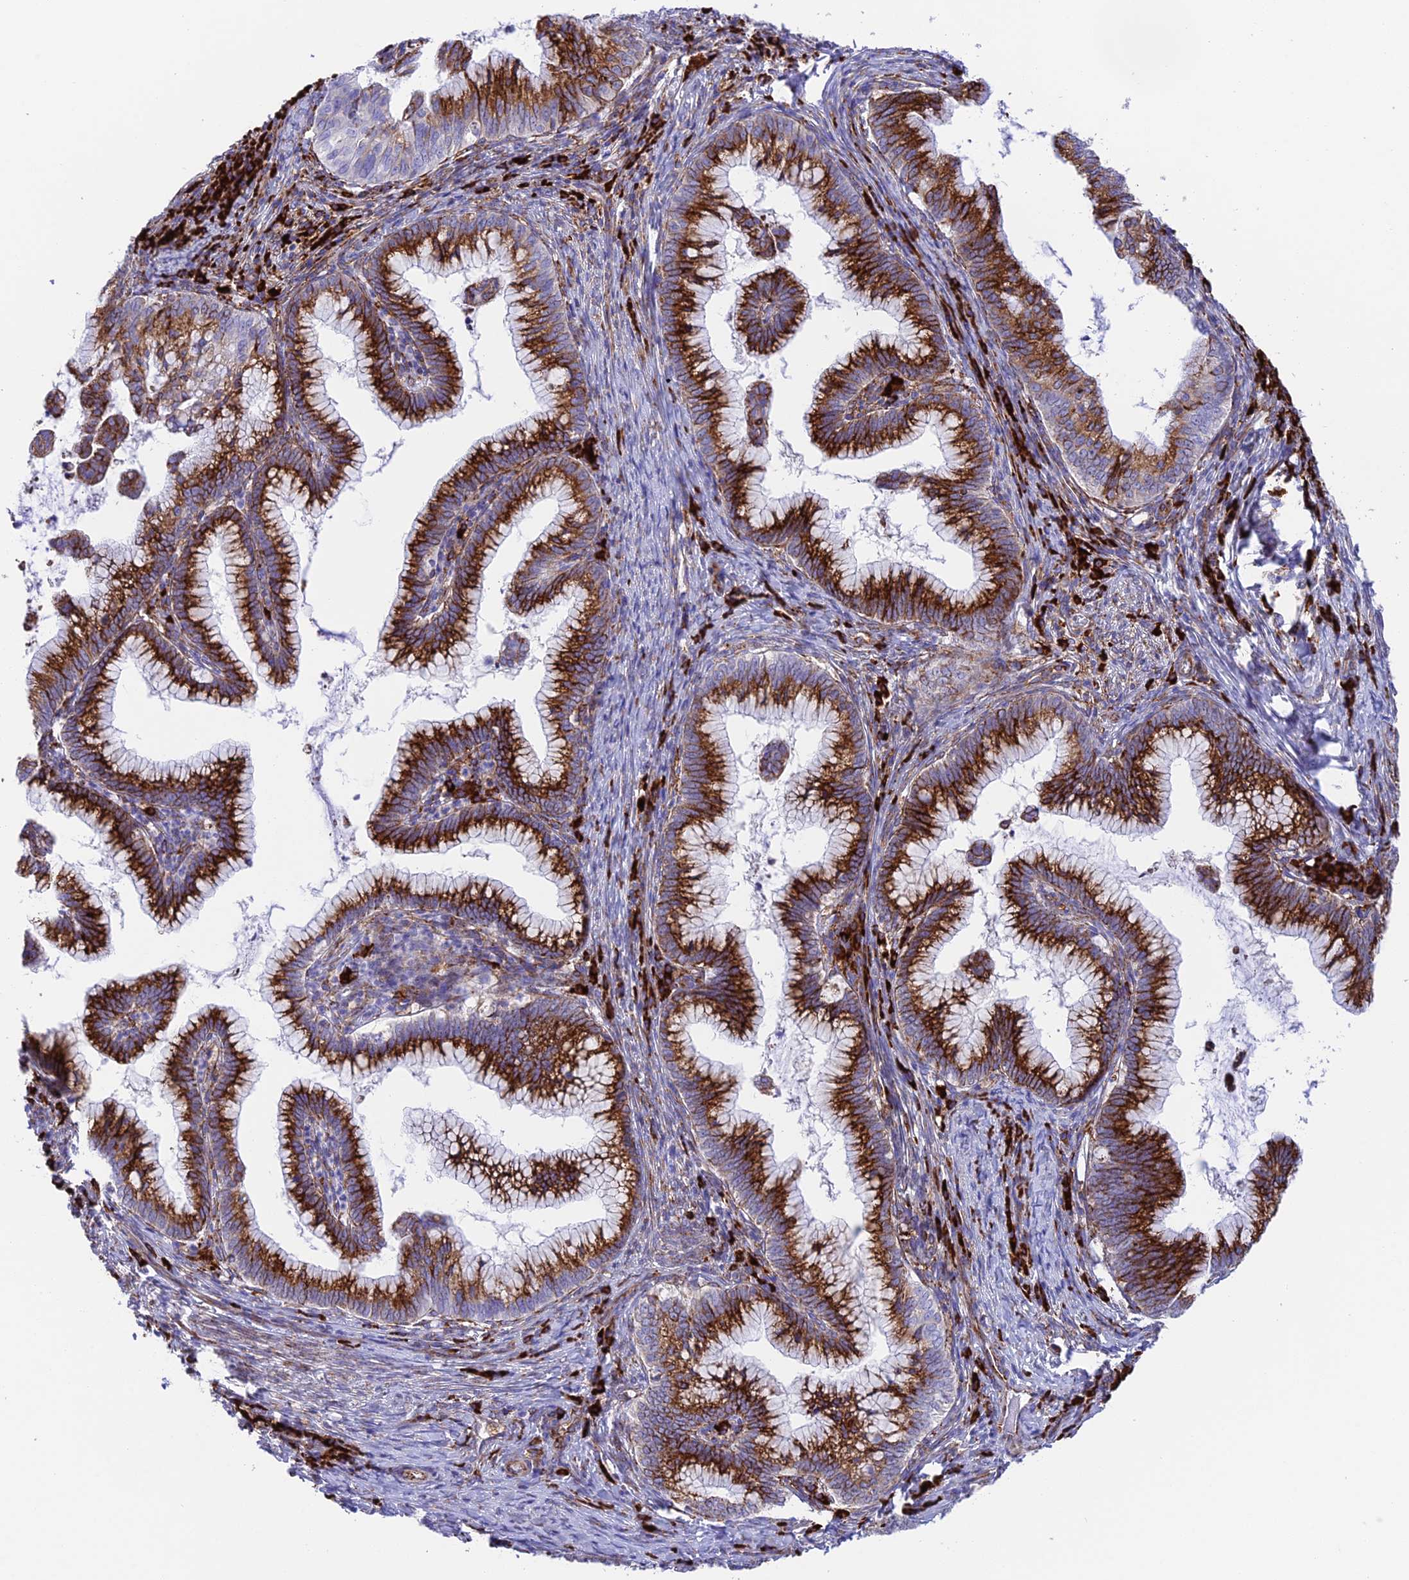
{"staining": {"intensity": "strong", "quantity": ">75%", "location": "cytoplasmic/membranous"}, "tissue": "cervical cancer", "cell_type": "Tumor cells", "image_type": "cancer", "snomed": [{"axis": "morphology", "description": "Adenocarcinoma, NOS"}, {"axis": "topography", "description": "Cervix"}], "caption": "Cervical cancer stained with a protein marker displays strong staining in tumor cells.", "gene": "TUBGCP6", "patient": {"sex": "female", "age": 36}}